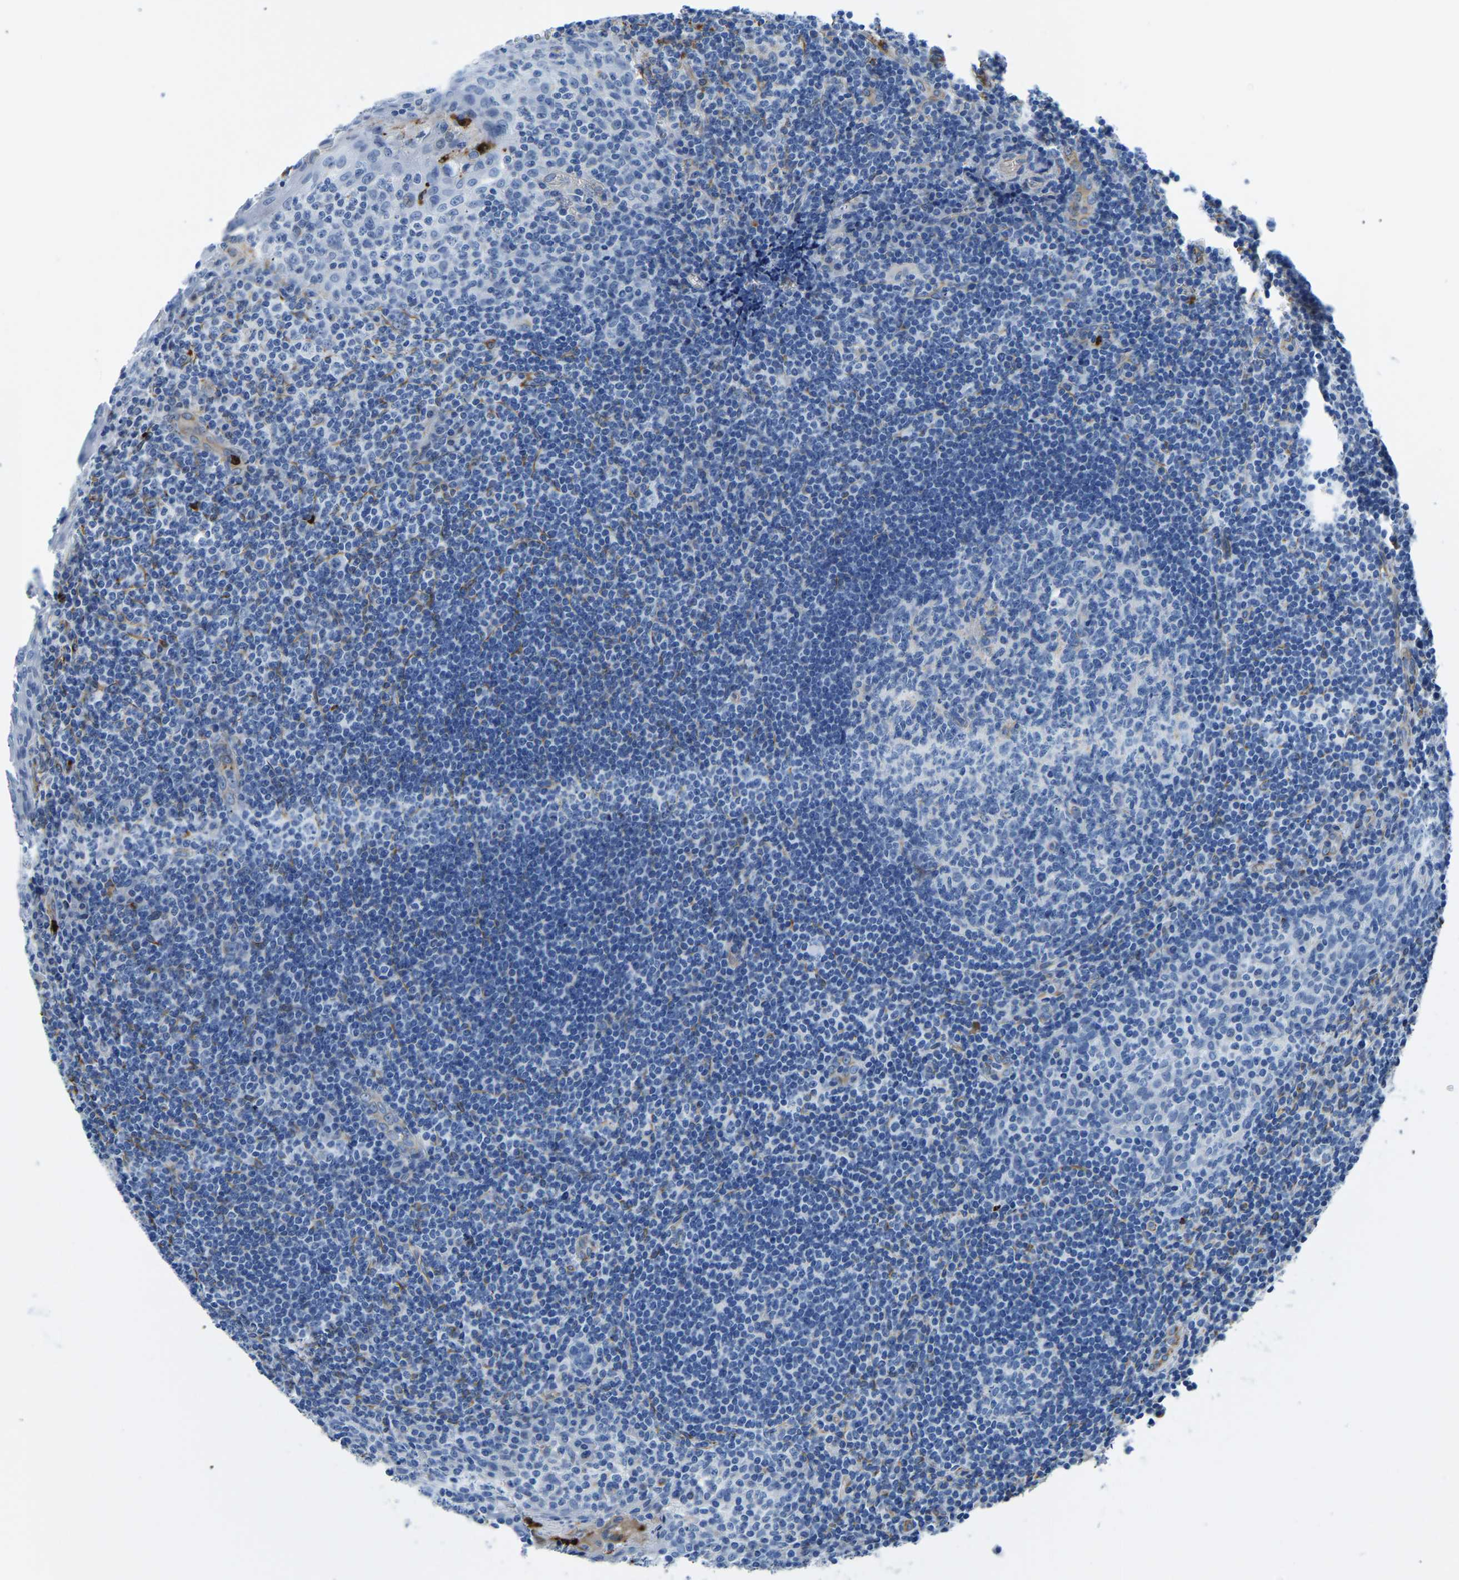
{"staining": {"intensity": "negative", "quantity": "none", "location": "none"}, "tissue": "tonsil", "cell_type": "Germinal center cells", "image_type": "normal", "snomed": [{"axis": "morphology", "description": "Normal tissue, NOS"}, {"axis": "topography", "description": "Tonsil"}], "caption": "A photomicrograph of tonsil stained for a protein exhibits no brown staining in germinal center cells.", "gene": "MS4A3", "patient": {"sex": "male", "age": 37}}